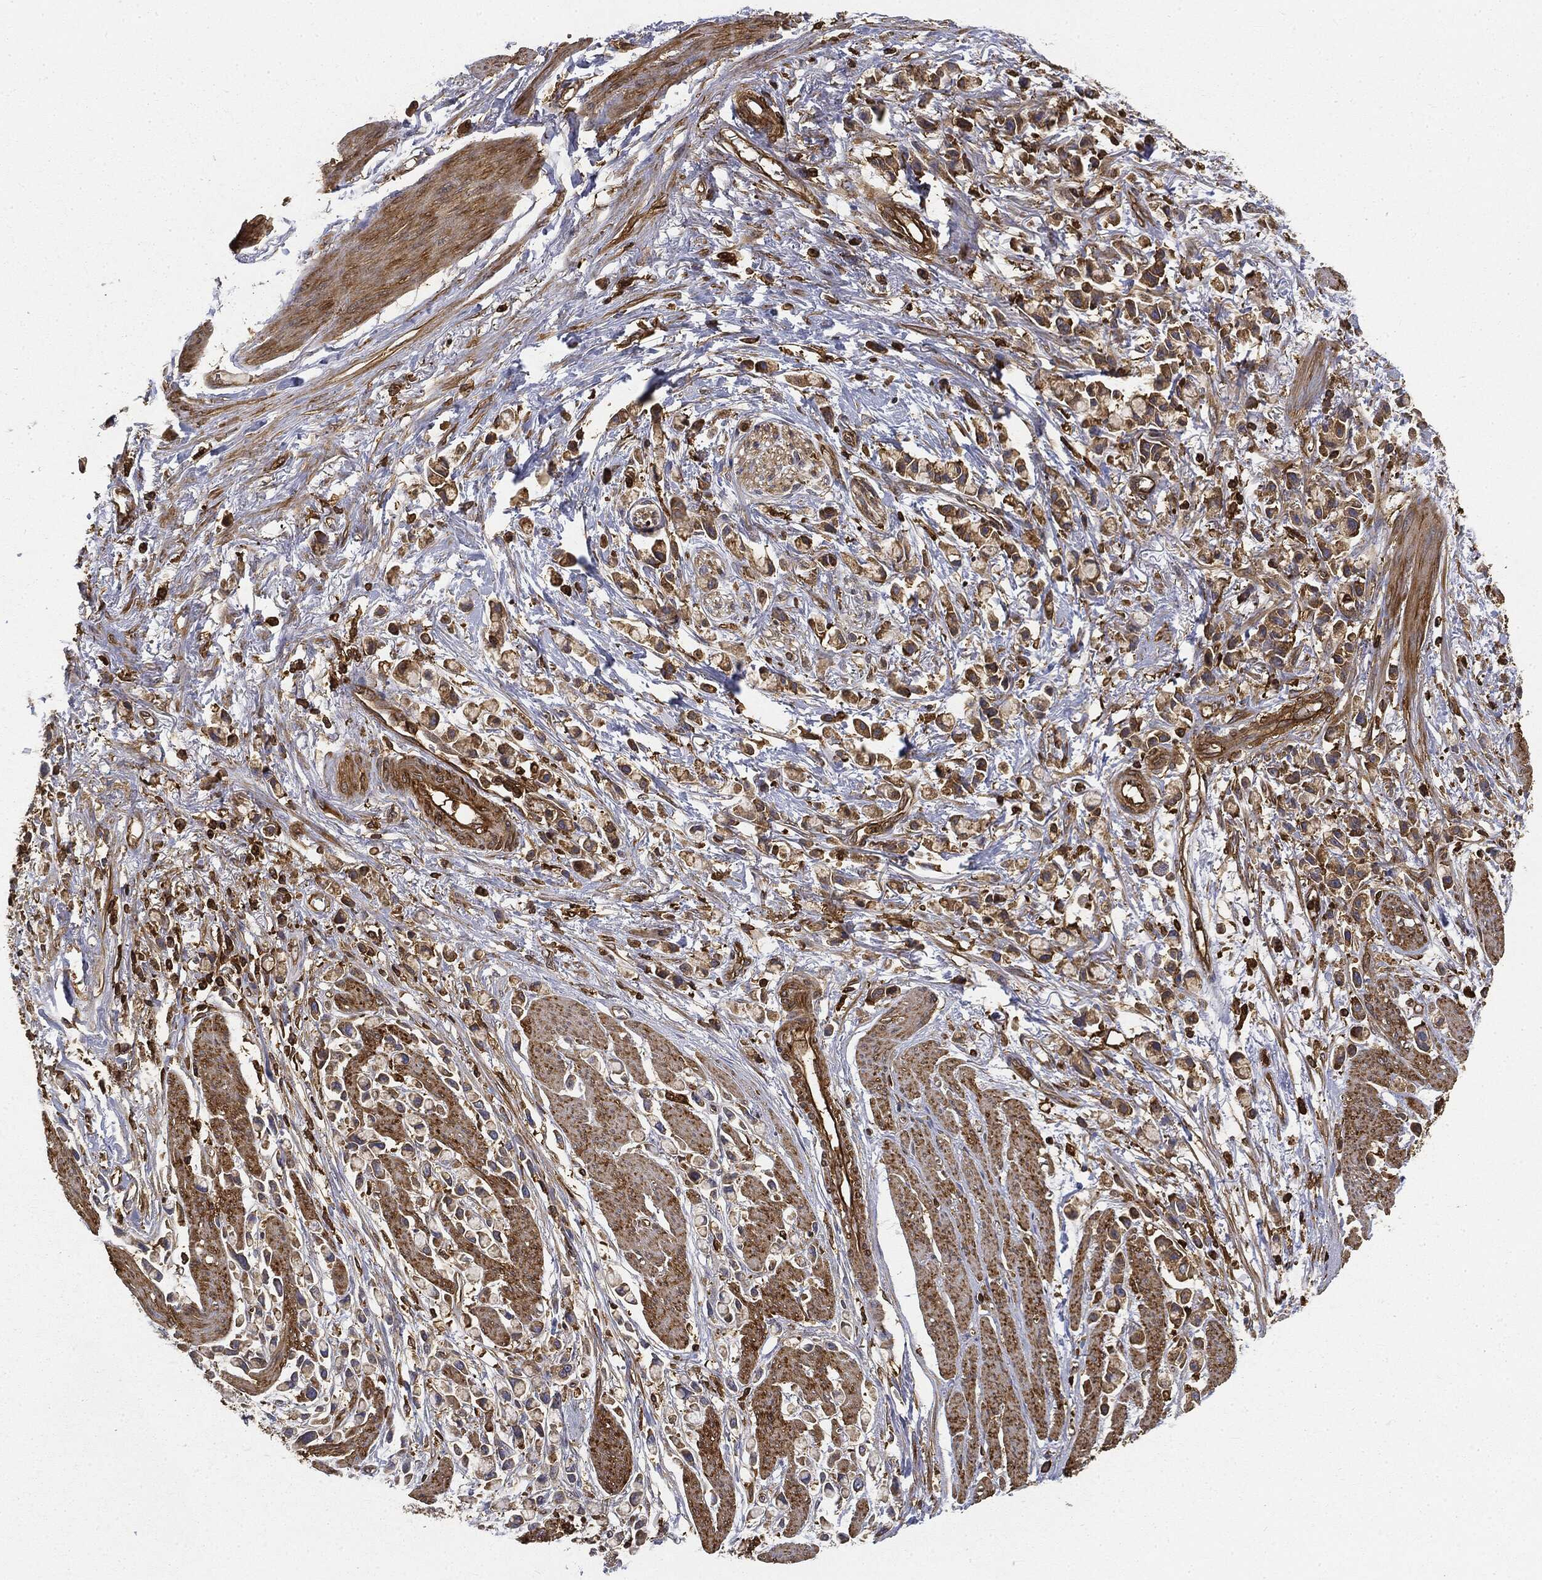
{"staining": {"intensity": "moderate", "quantity": "25%-75%", "location": "cytoplasmic/membranous"}, "tissue": "stomach cancer", "cell_type": "Tumor cells", "image_type": "cancer", "snomed": [{"axis": "morphology", "description": "Adenocarcinoma, NOS"}, {"axis": "topography", "description": "Stomach"}], "caption": "IHC micrograph of neoplastic tissue: stomach cancer (adenocarcinoma) stained using immunohistochemistry (IHC) shows medium levels of moderate protein expression localized specifically in the cytoplasmic/membranous of tumor cells, appearing as a cytoplasmic/membranous brown color.", "gene": "WDR1", "patient": {"sex": "female", "age": 81}}